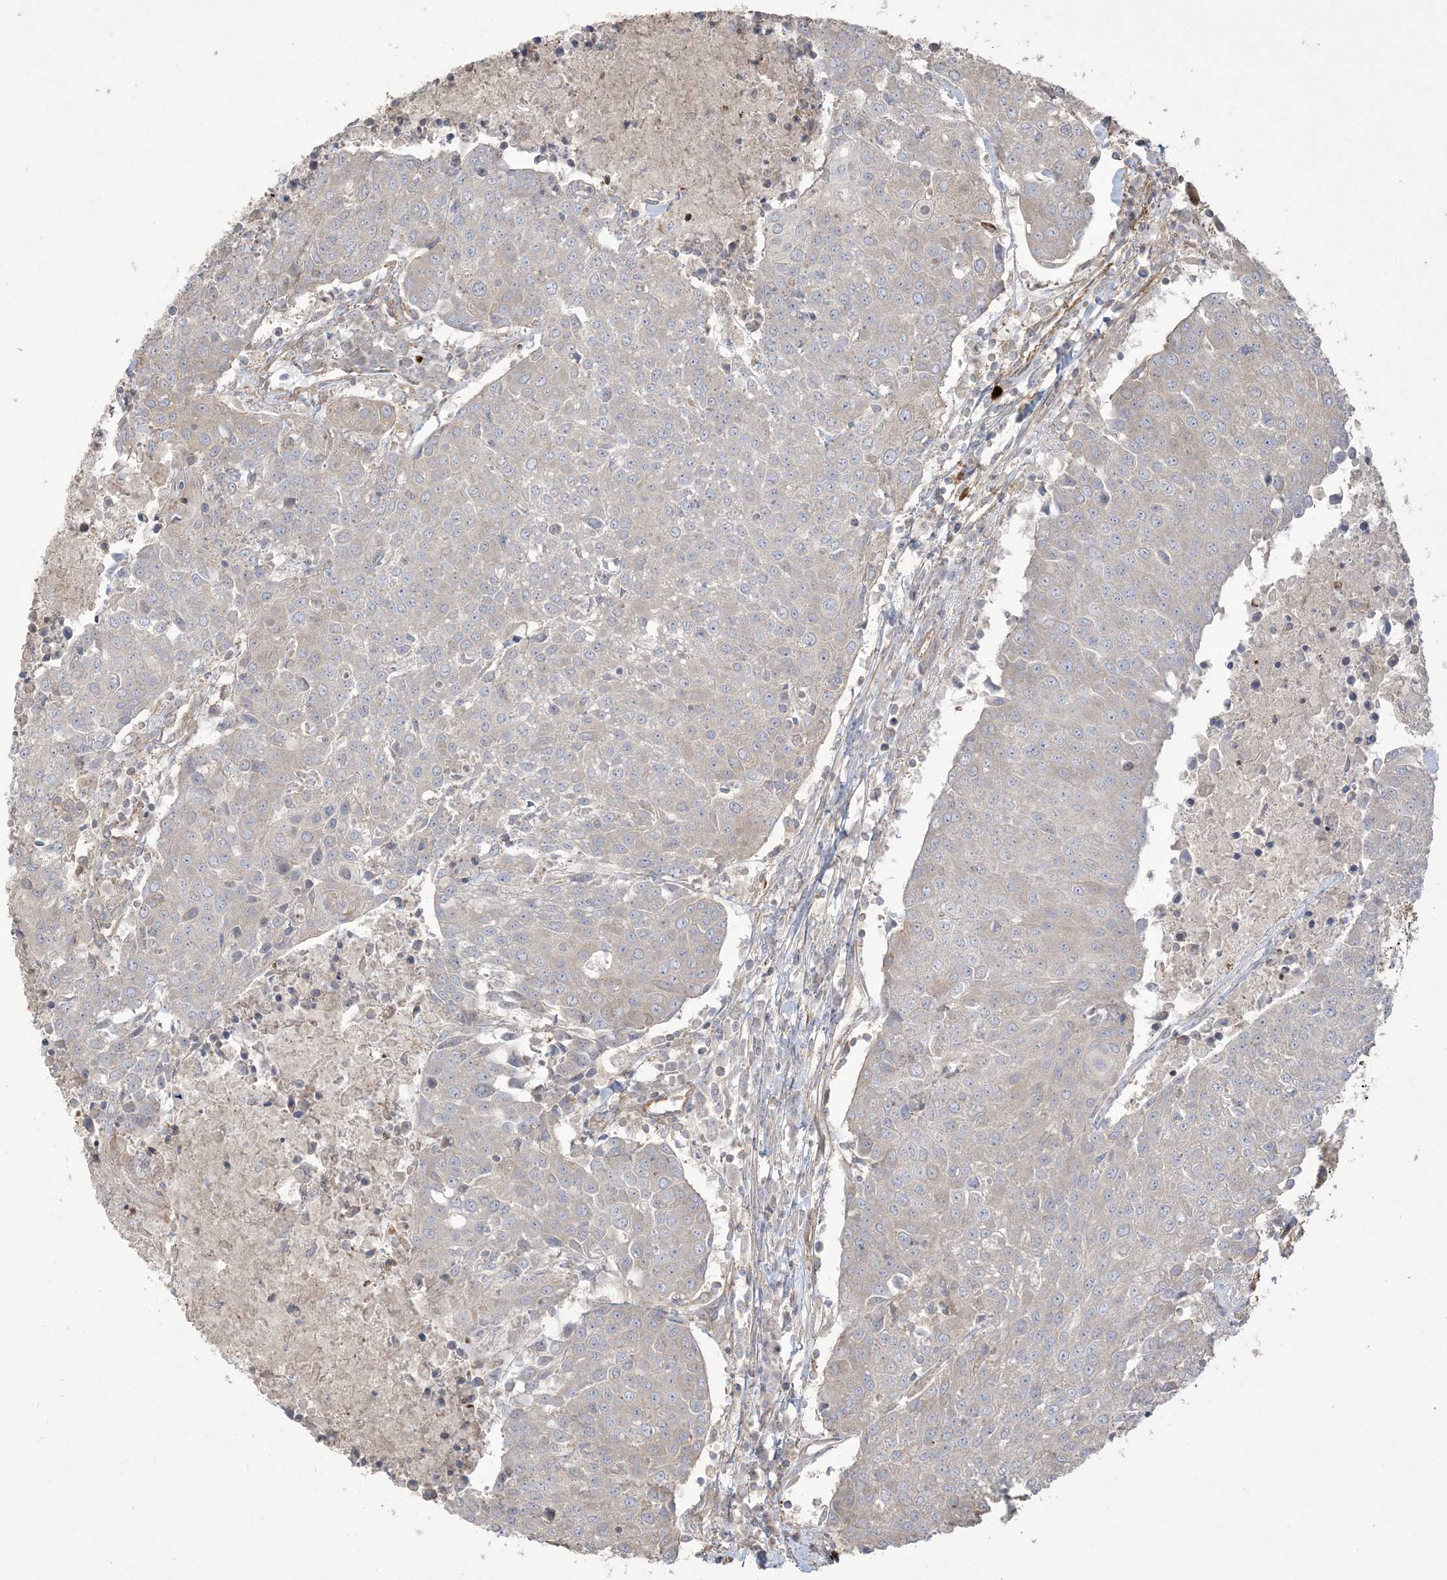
{"staining": {"intensity": "negative", "quantity": "none", "location": "none"}, "tissue": "urothelial cancer", "cell_type": "Tumor cells", "image_type": "cancer", "snomed": [{"axis": "morphology", "description": "Urothelial carcinoma, High grade"}, {"axis": "topography", "description": "Urinary bladder"}], "caption": "Human high-grade urothelial carcinoma stained for a protein using immunohistochemistry exhibits no expression in tumor cells.", "gene": "KLHL18", "patient": {"sex": "female", "age": 85}}